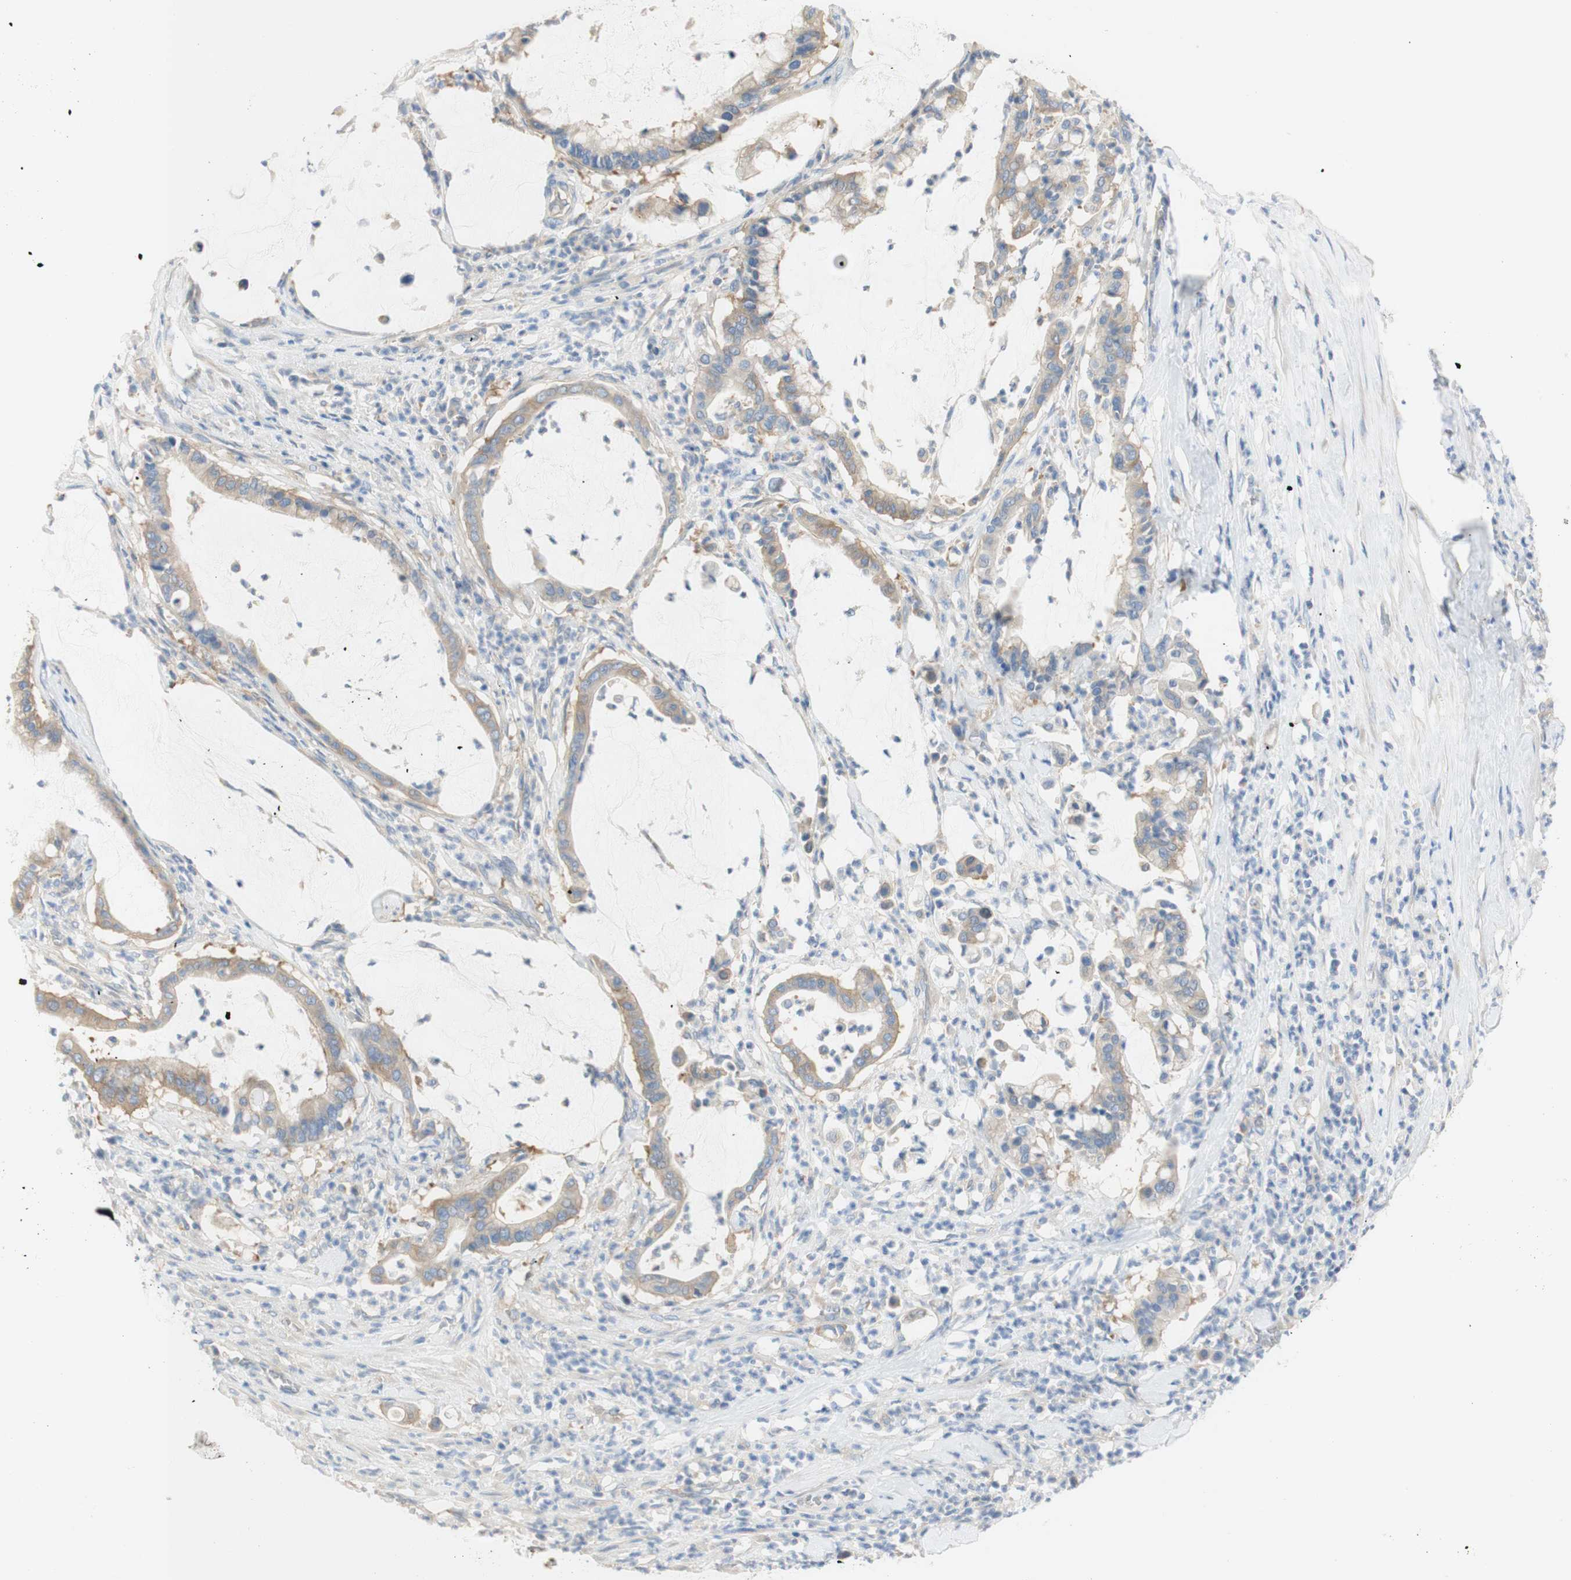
{"staining": {"intensity": "weak", "quantity": ">75%", "location": "cytoplasmic/membranous"}, "tissue": "pancreatic cancer", "cell_type": "Tumor cells", "image_type": "cancer", "snomed": [{"axis": "morphology", "description": "Adenocarcinoma, NOS"}, {"axis": "topography", "description": "Pancreas"}], "caption": "Pancreatic cancer was stained to show a protein in brown. There is low levels of weak cytoplasmic/membranous positivity in approximately >75% of tumor cells. (Stains: DAB in brown, nuclei in blue, Microscopy: brightfield microscopy at high magnification).", "gene": "ATP2B1", "patient": {"sex": "male", "age": 41}}